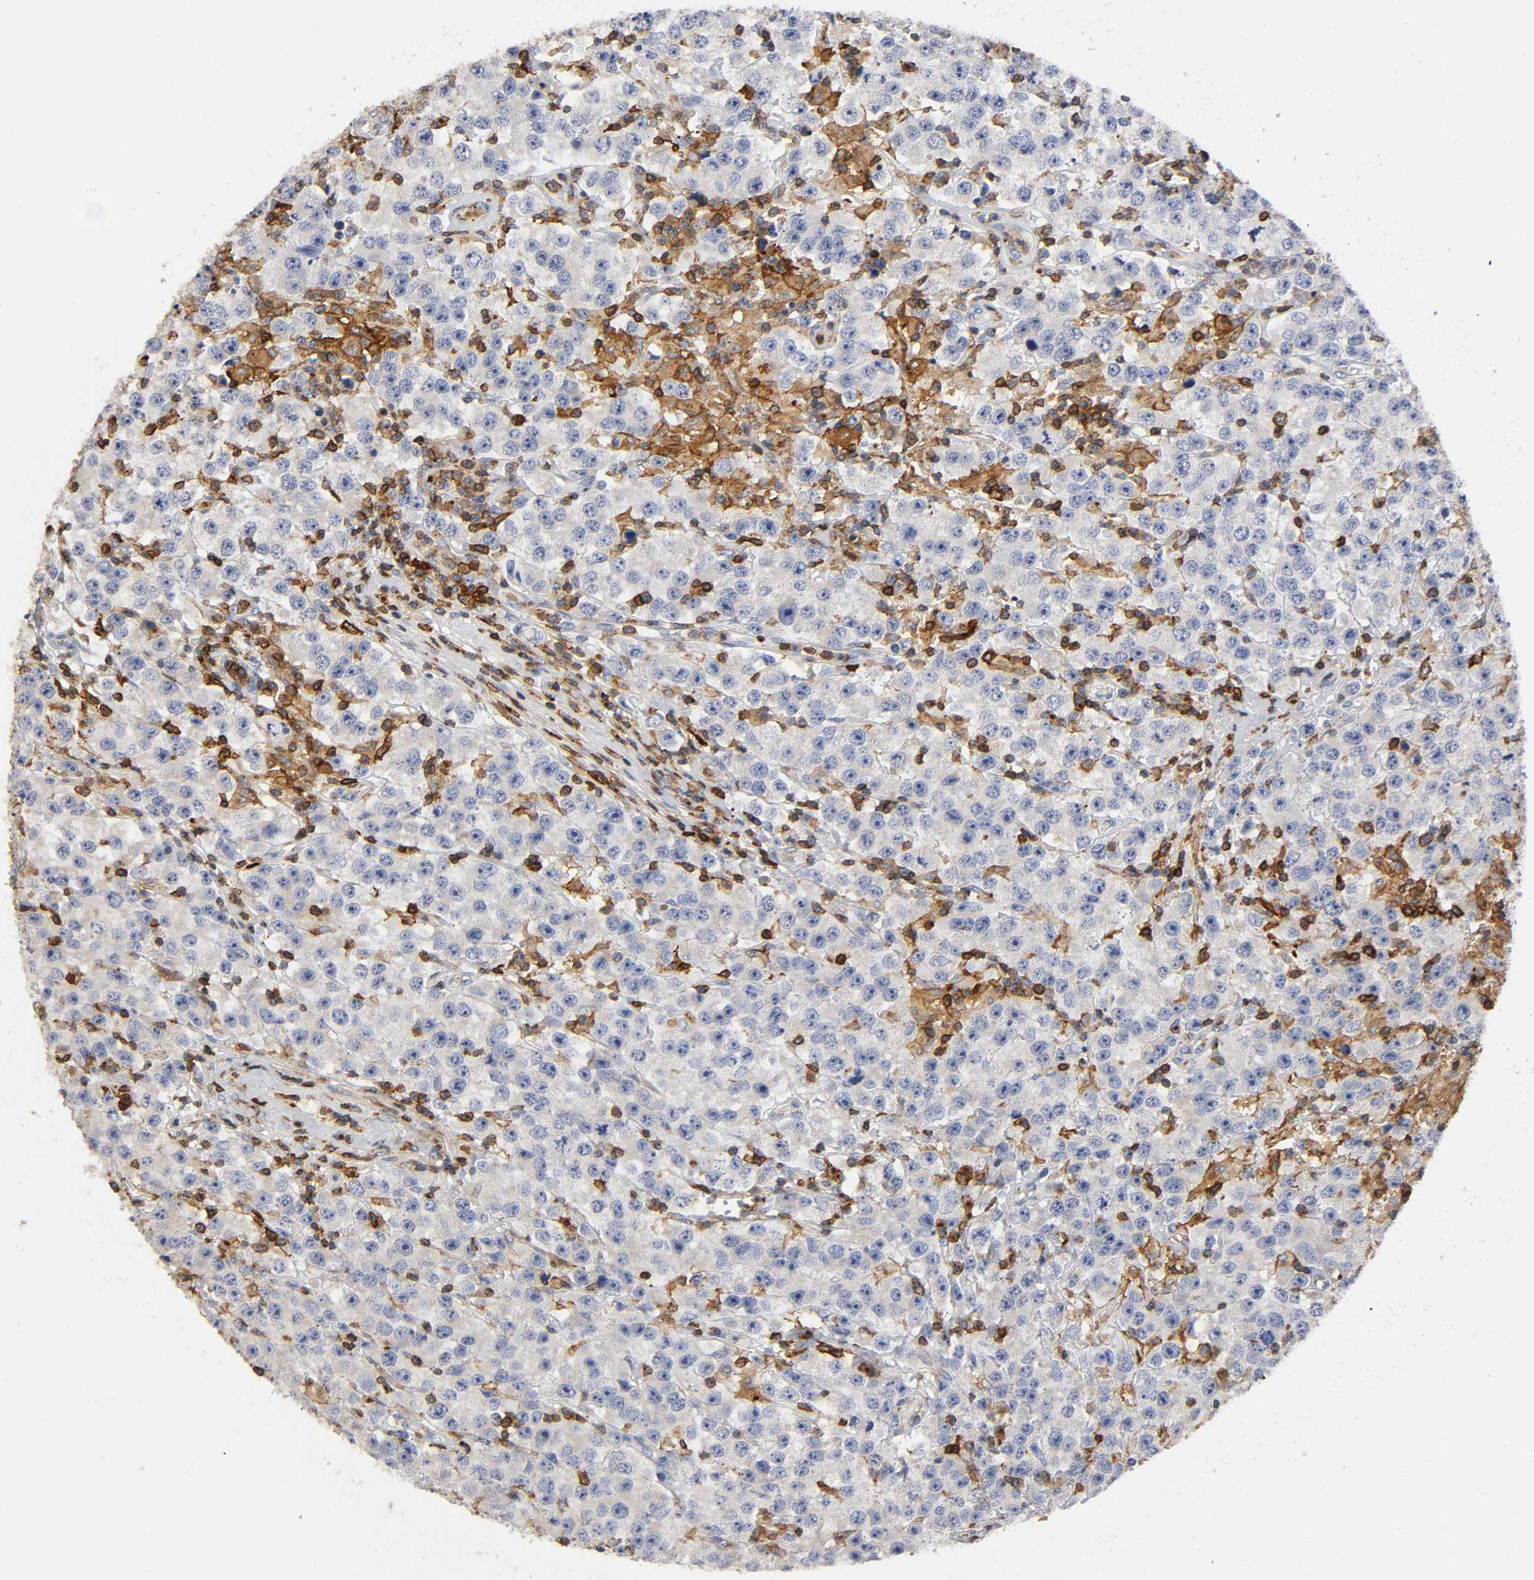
{"staining": {"intensity": "weak", "quantity": "25%-75%", "location": "cytoplasmic/membranous"}, "tissue": "testis cancer", "cell_type": "Tumor cells", "image_type": "cancer", "snomed": [{"axis": "morphology", "description": "Seminoma, NOS"}, {"axis": "topography", "description": "Testis"}], "caption": "Approximately 25%-75% of tumor cells in testis seminoma demonstrate weak cytoplasmic/membranous protein staining as visualized by brown immunohistochemical staining.", "gene": "CAPN10", "patient": {"sex": "male", "age": 52}}